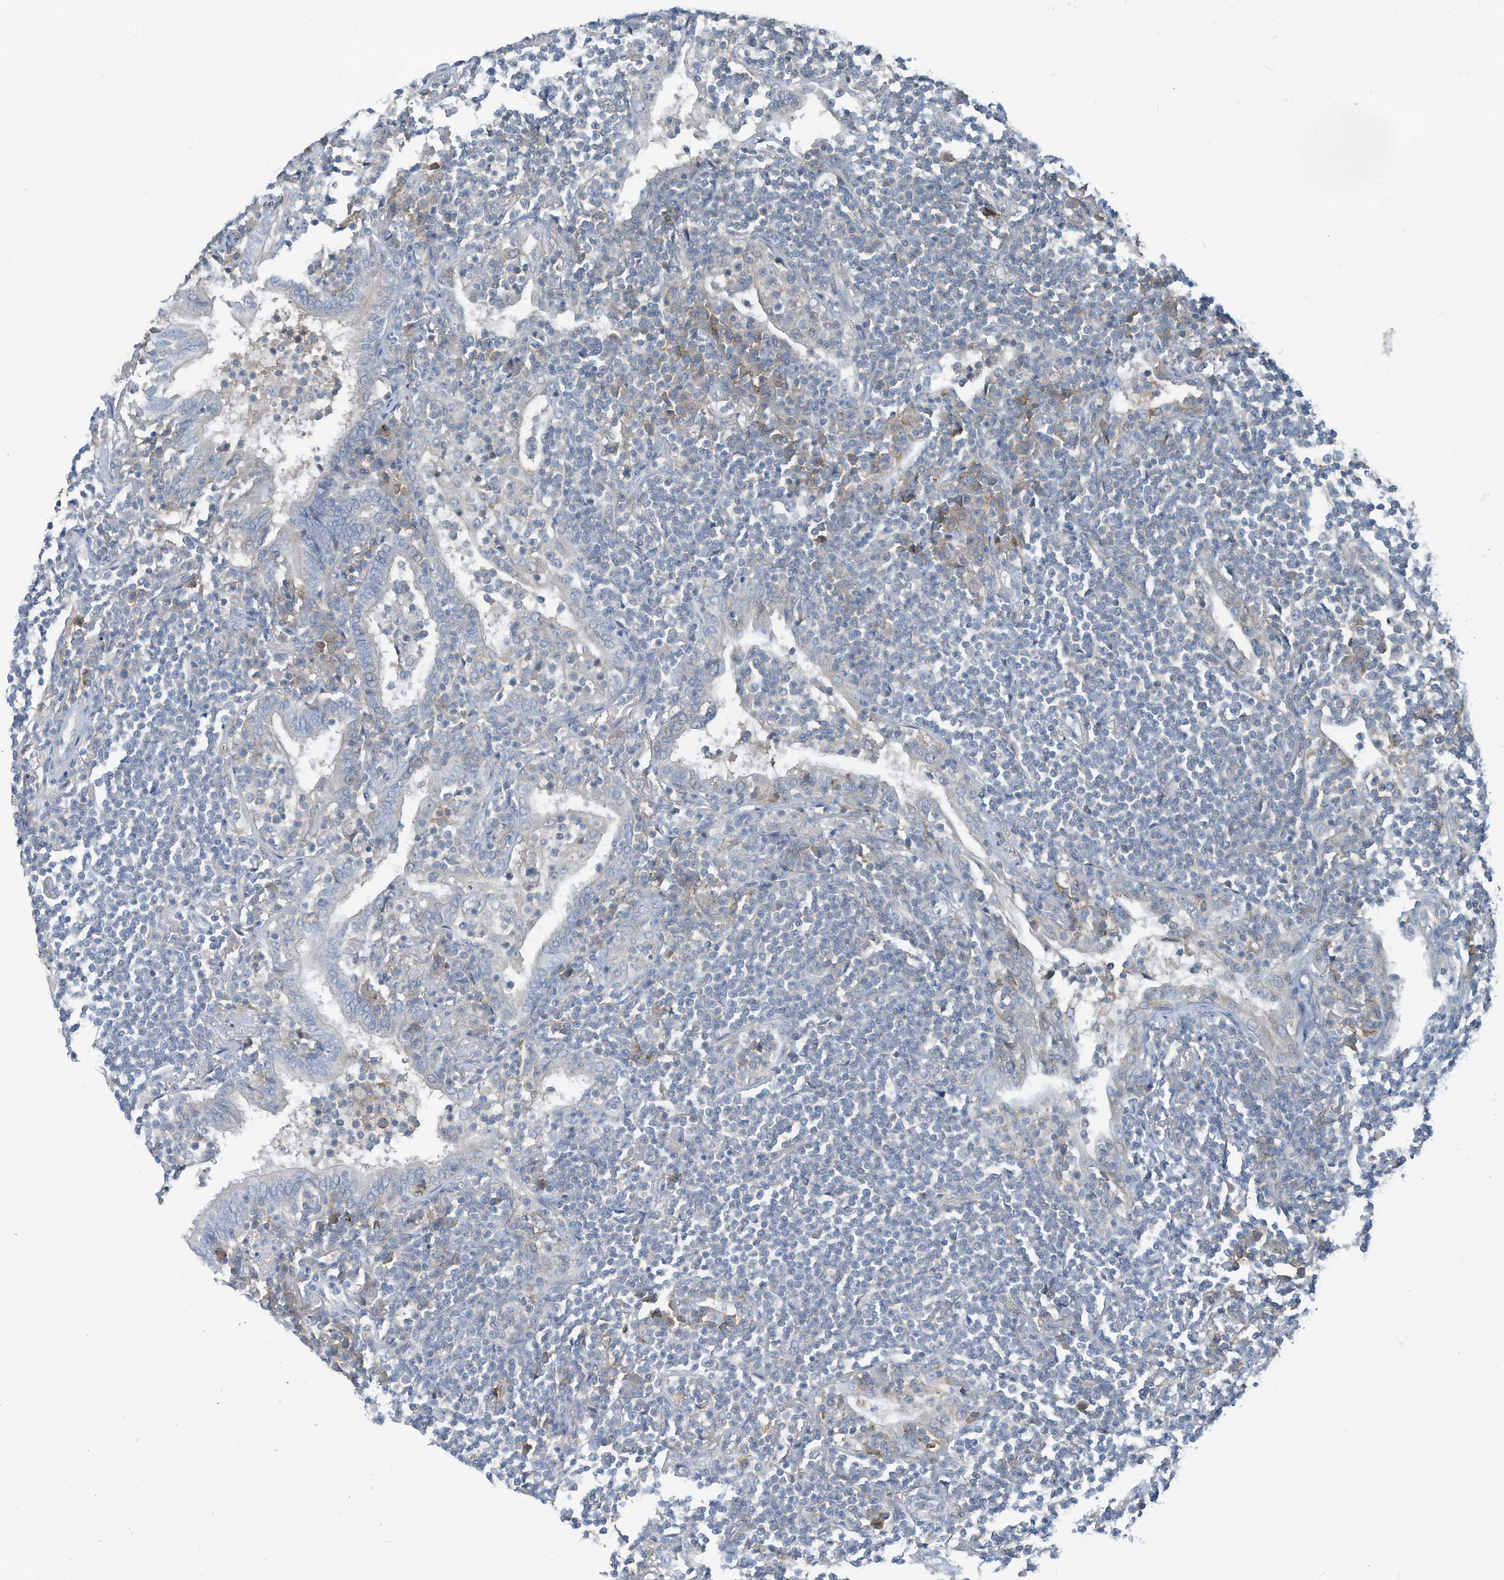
{"staining": {"intensity": "negative", "quantity": "none", "location": "none"}, "tissue": "lymphoma", "cell_type": "Tumor cells", "image_type": "cancer", "snomed": [{"axis": "morphology", "description": "Malignant lymphoma, non-Hodgkin's type, Low grade"}, {"axis": "topography", "description": "Lung"}], "caption": "A high-resolution photomicrograph shows IHC staining of lymphoma, which exhibits no significant staining in tumor cells.", "gene": "SLC1A5", "patient": {"sex": "female", "age": 71}}